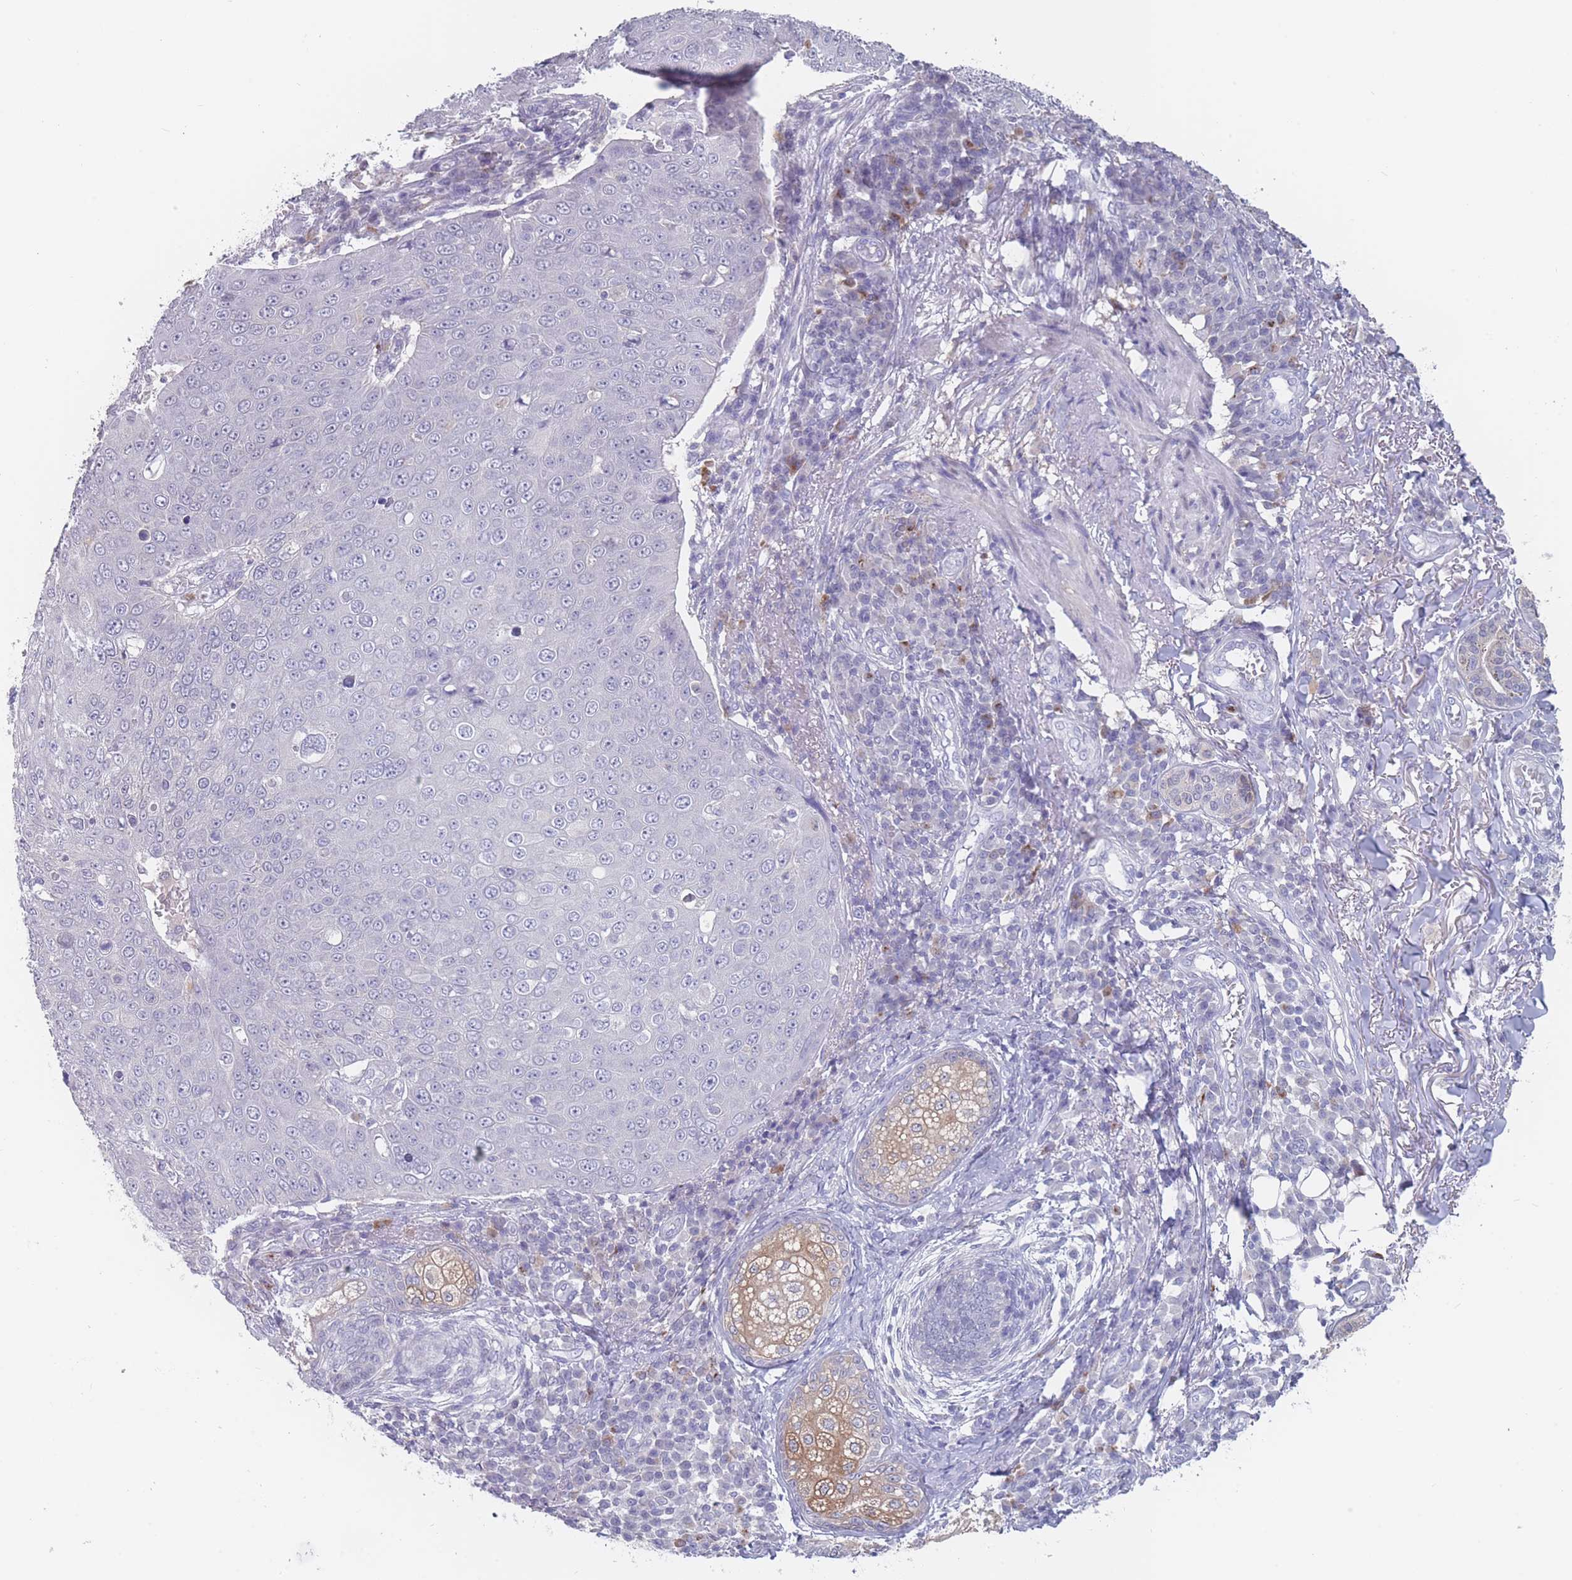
{"staining": {"intensity": "negative", "quantity": "none", "location": "none"}, "tissue": "skin cancer", "cell_type": "Tumor cells", "image_type": "cancer", "snomed": [{"axis": "morphology", "description": "Squamous cell carcinoma, NOS"}, {"axis": "topography", "description": "Skin"}], "caption": "IHC image of skin cancer (squamous cell carcinoma) stained for a protein (brown), which demonstrates no staining in tumor cells. (DAB (3,3'-diaminobenzidine) immunohistochemistry (IHC), high magnification).", "gene": "CYP51A1", "patient": {"sex": "male", "age": 71}}